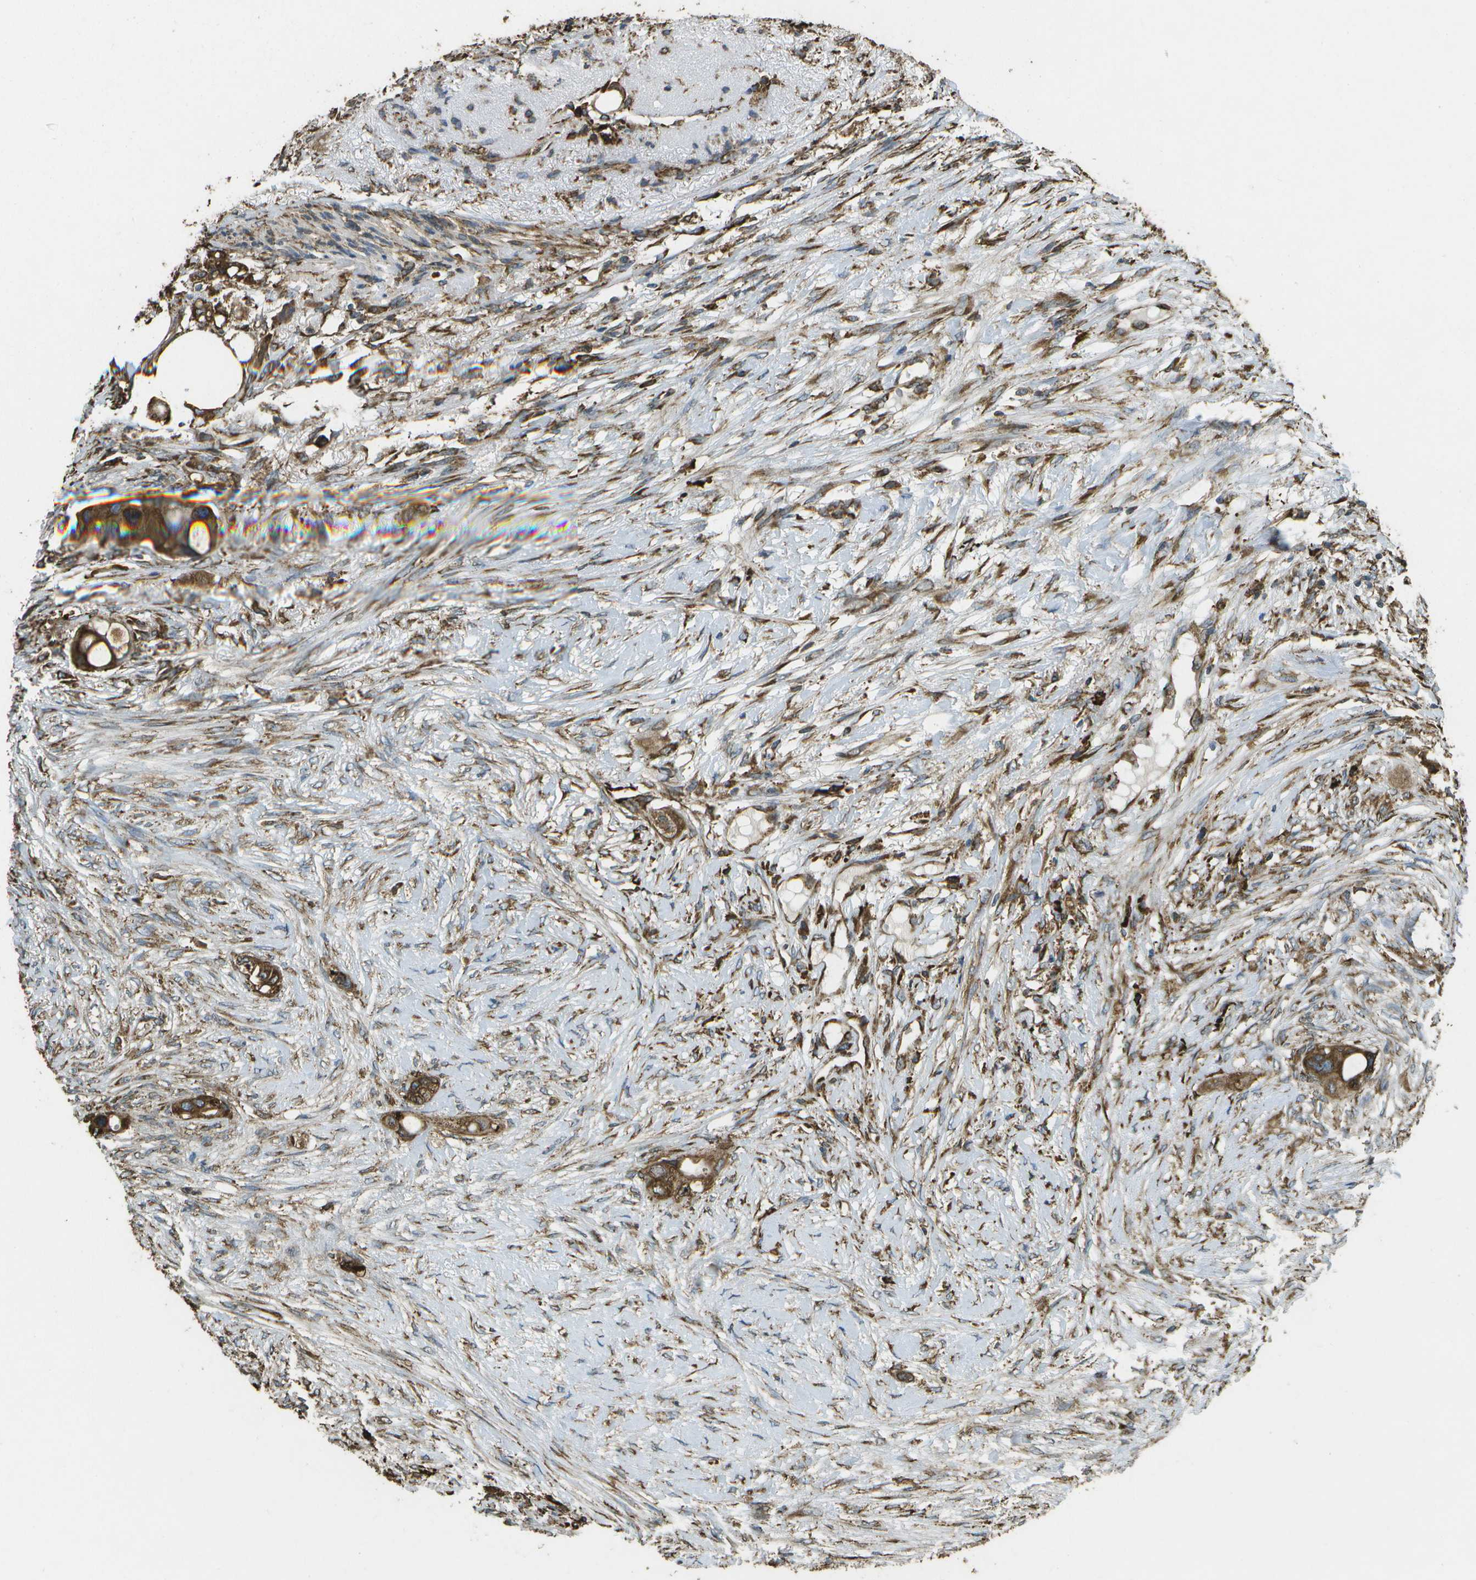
{"staining": {"intensity": "moderate", "quantity": ">75%", "location": "cytoplasmic/membranous"}, "tissue": "colorectal cancer", "cell_type": "Tumor cells", "image_type": "cancer", "snomed": [{"axis": "morphology", "description": "Adenocarcinoma, NOS"}, {"axis": "topography", "description": "Colon"}], "caption": "A micrograph of colorectal adenocarcinoma stained for a protein exhibits moderate cytoplasmic/membranous brown staining in tumor cells.", "gene": "PDIA4", "patient": {"sex": "female", "age": 57}}